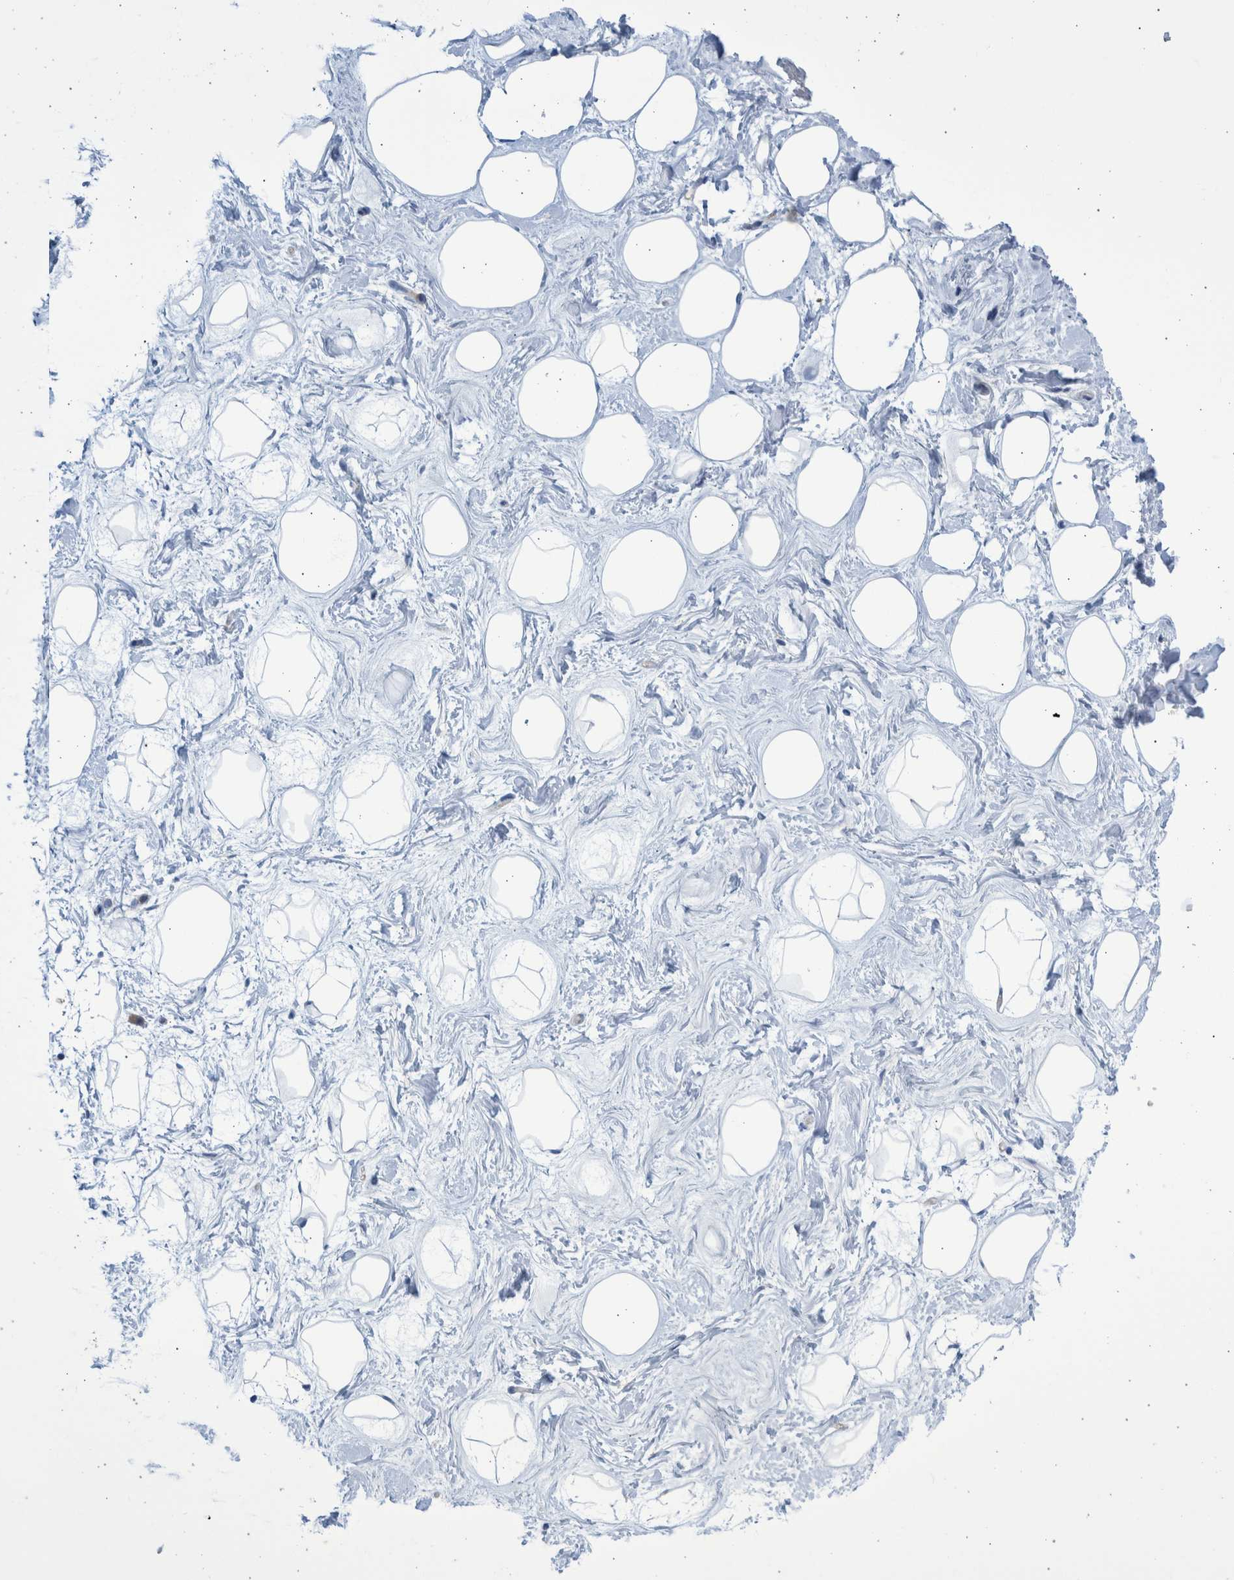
{"staining": {"intensity": "negative", "quantity": "none", "location": "none"}, "tissue": "breast", "cell_type": "Adipocytes", "image_type": "normal", "snomed": [{"axis": "morphology", "description": "Normal tissue, NOS"}, {"axis": "topography", "description": "Breast"}], "caption": "The photomicrograph exhibits no staining of adipocytes in normal breast. Nuclei are stained in blue.", "gene": "SLC34A3", "patient": {"sex": "female", "age": 23}}